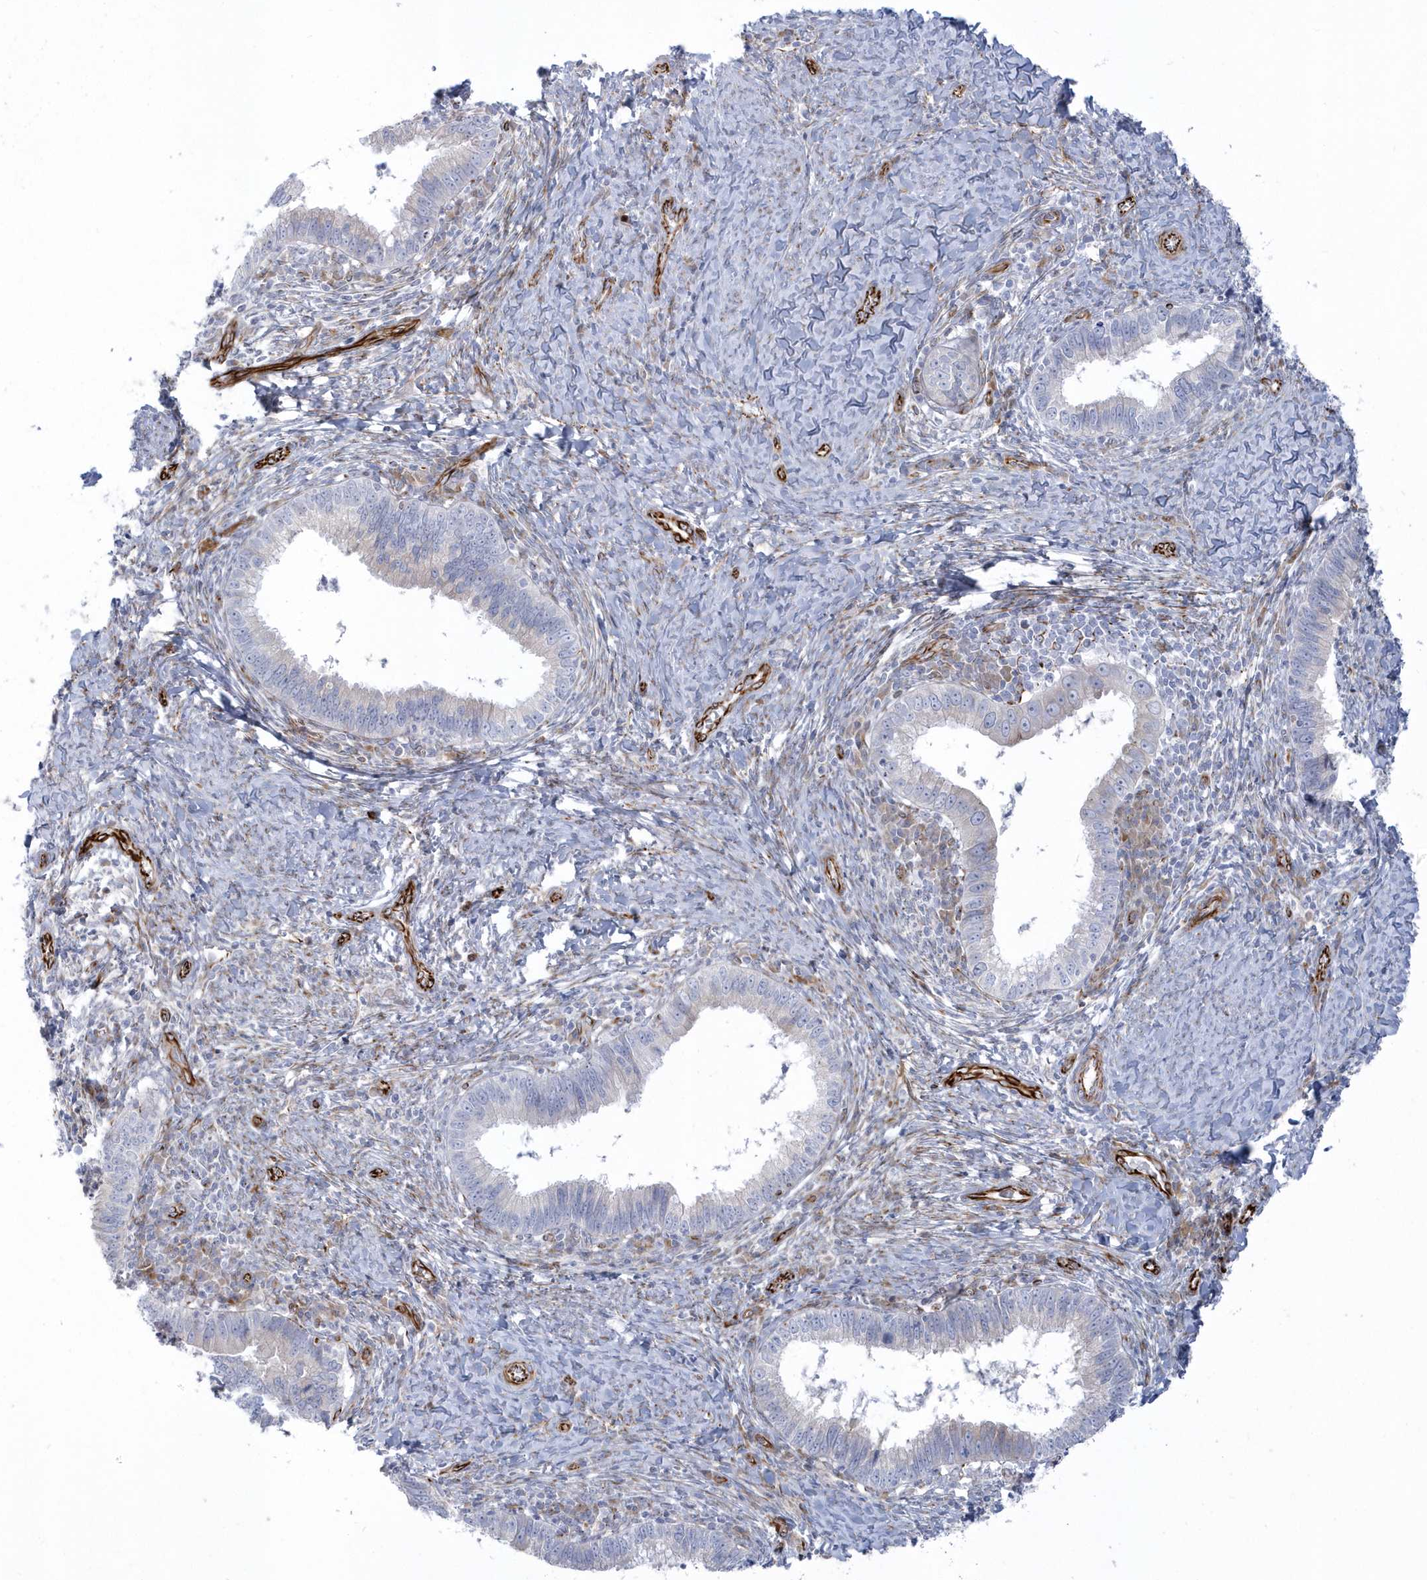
{"staining": {"intensity": "weak", "quantity": "<25%", "location": "cytoplasmic/membranous"}, "tissue": "cervical cancer", "cell_type": "Tumor cells", "image_type": "cancer", "snomed": [{"axis": "morphology", "description": "Adenocarcinoma, NOS"}, {"axis": "topography", "description": "Cervix"}], "caption": "Tumor cells show no significant protein positivity in cervical cancer.", "gene": "PPIL6", "patient": {"sex": "female", "age": 36}}